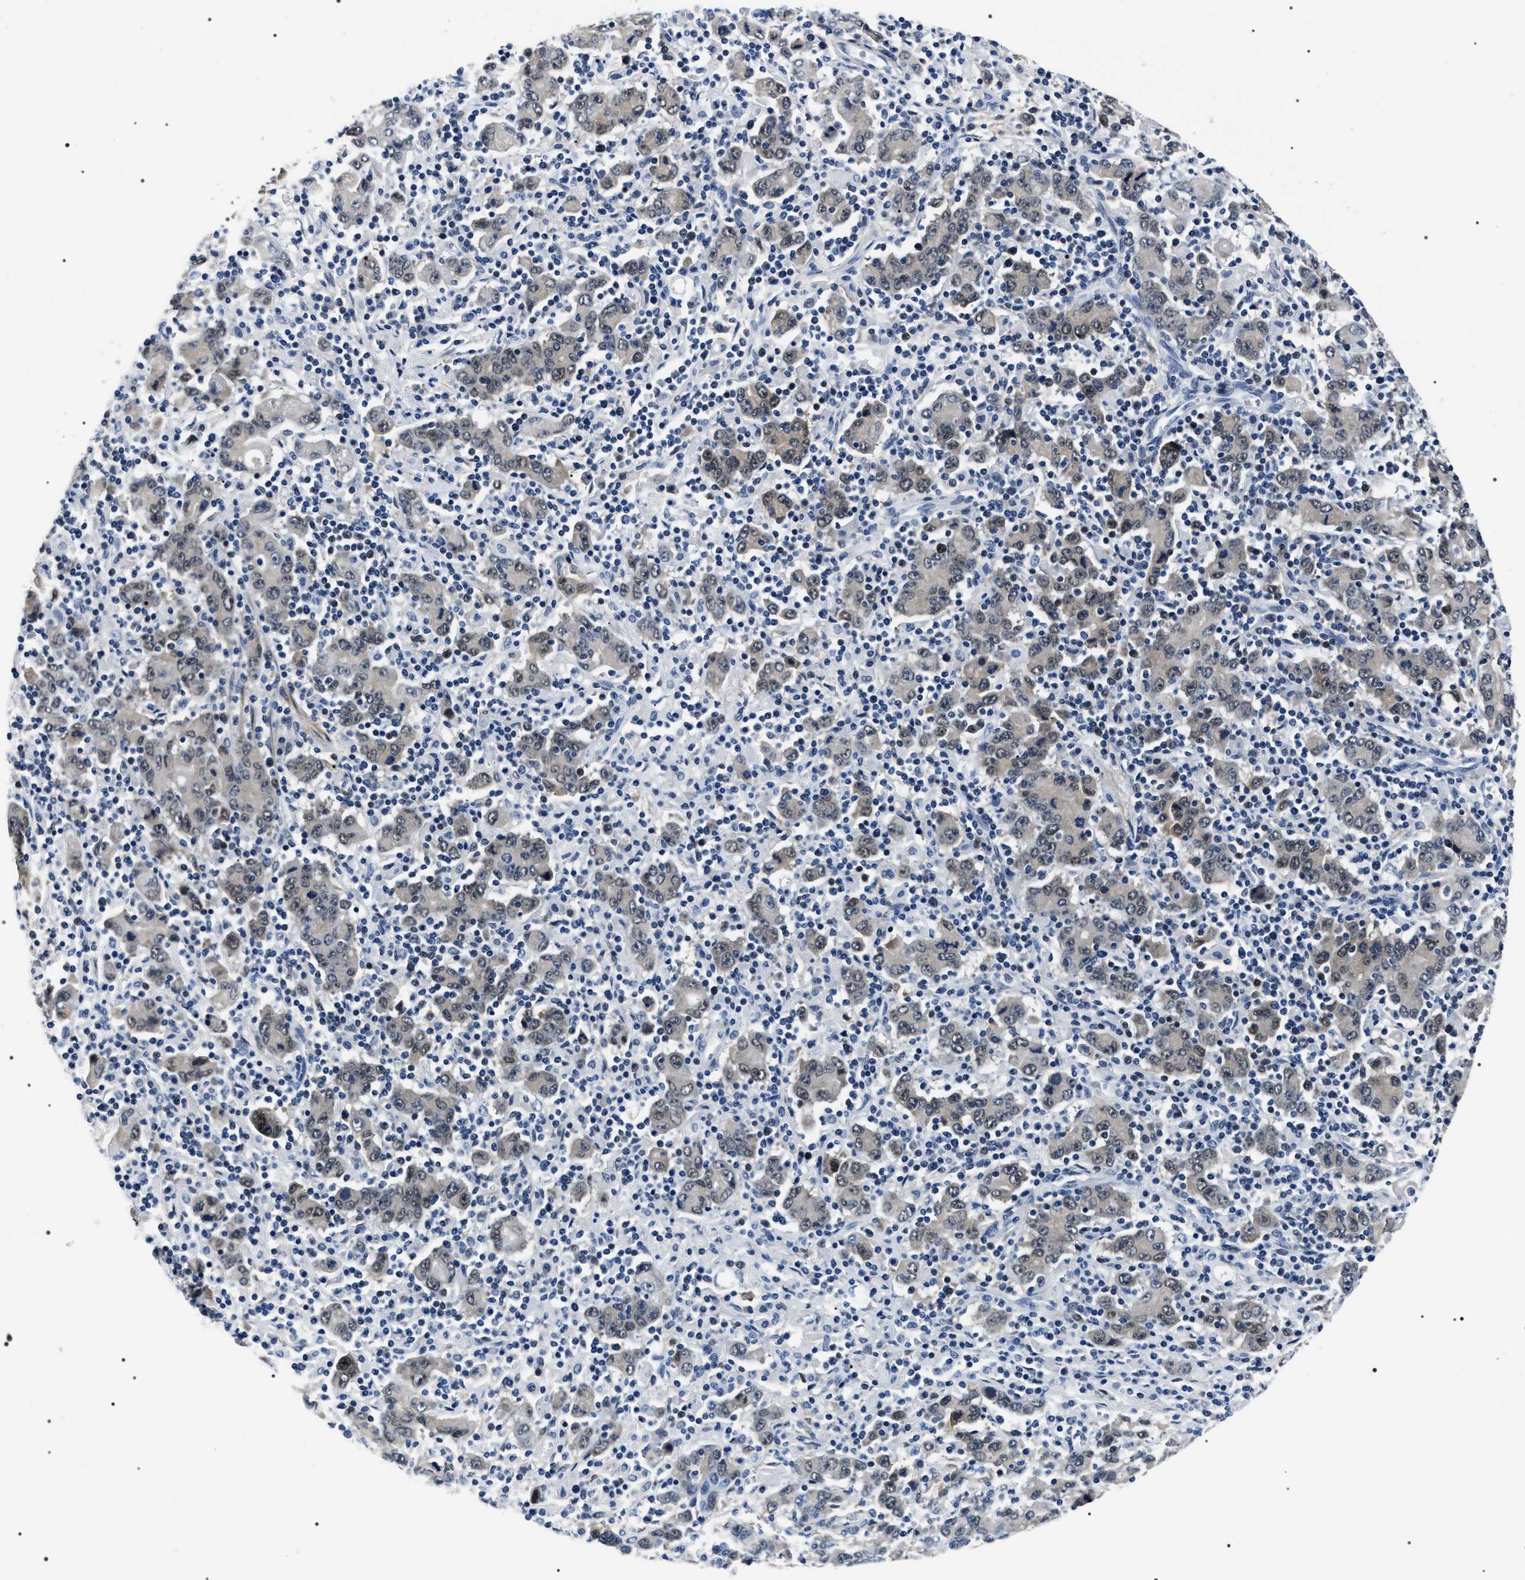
{"staining": {"intensity": "weak", "quantity": "<25%", "location": "cytoplasmic/membranous"}, "tissue": "stomach cancer", "cell_type": "Tumor cells", "image_type": "cancer", "snomed": [{"axis": "morphology", "description": "Adenocarcinoma, NOS"}, {"axis": "topography", "description": "Stomach, upper"}], "caption": "Tumor cells are negative for brown protein staining in stomach adenocarcinoma. (Stains: DAB (3,3'-diaminobenzidine) immunohistochemistry with hematoxylin counter stain, Microscopy: brightfield microscopy at high magnification).", "gene": "BAG2", "patient": {"sex": "male", "age": 69}}